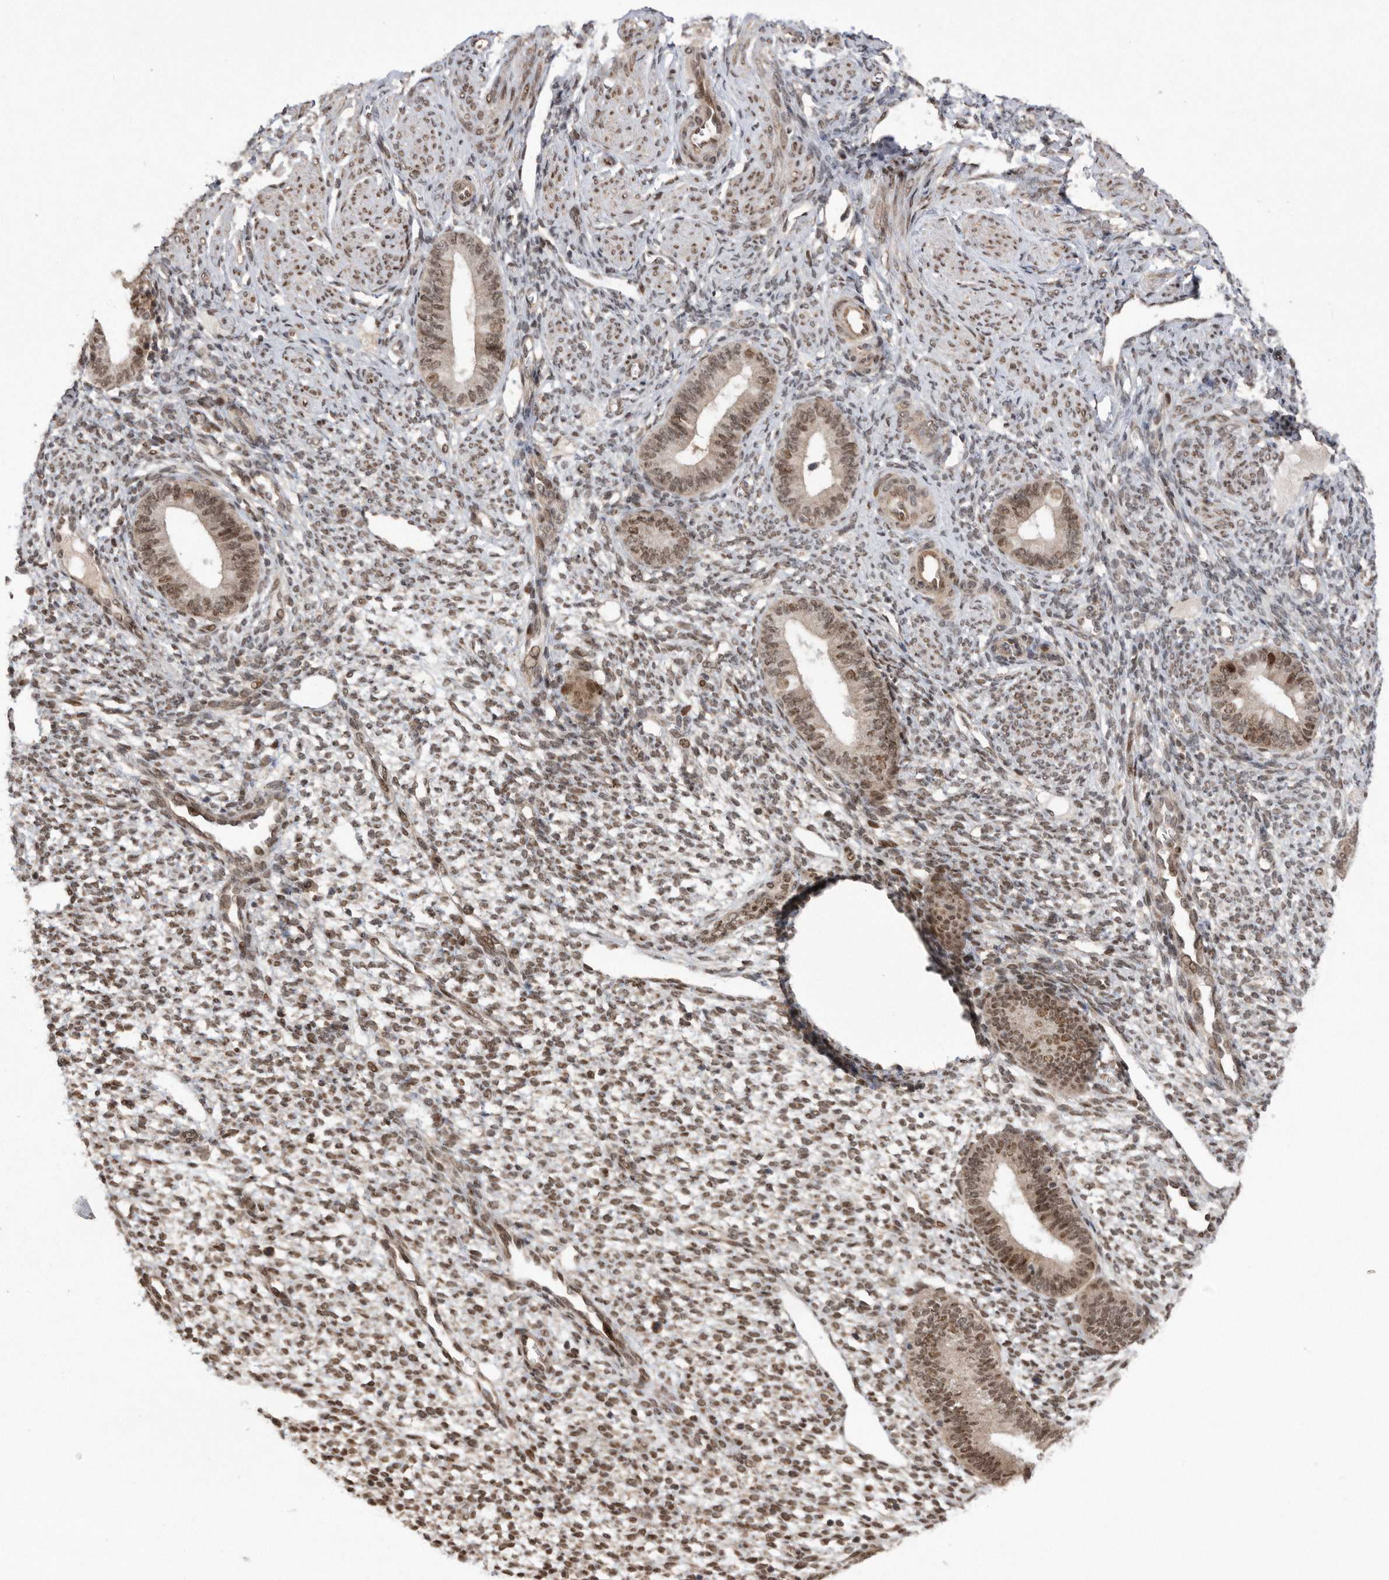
{"staining": {"intensity": "moderate", "quantity": ">75%", "location": "nuclear"}, "tissue": "endometrium", "cell_type": "Cells in endometrial stroma", "image_type": "normal", "snomed": [{"axis": "morphology", "description": "Normal tissue, NOS"}, {"axis": "topography", "description": "Endometrium"}], "caption": "Protein expression analysis of benign endometrium displays moderate nuclear positivity in approximately >75% of cells in endometrial stroma.", "gene": "TDRD3", "patient": {"sex": "female", "age": 46}}